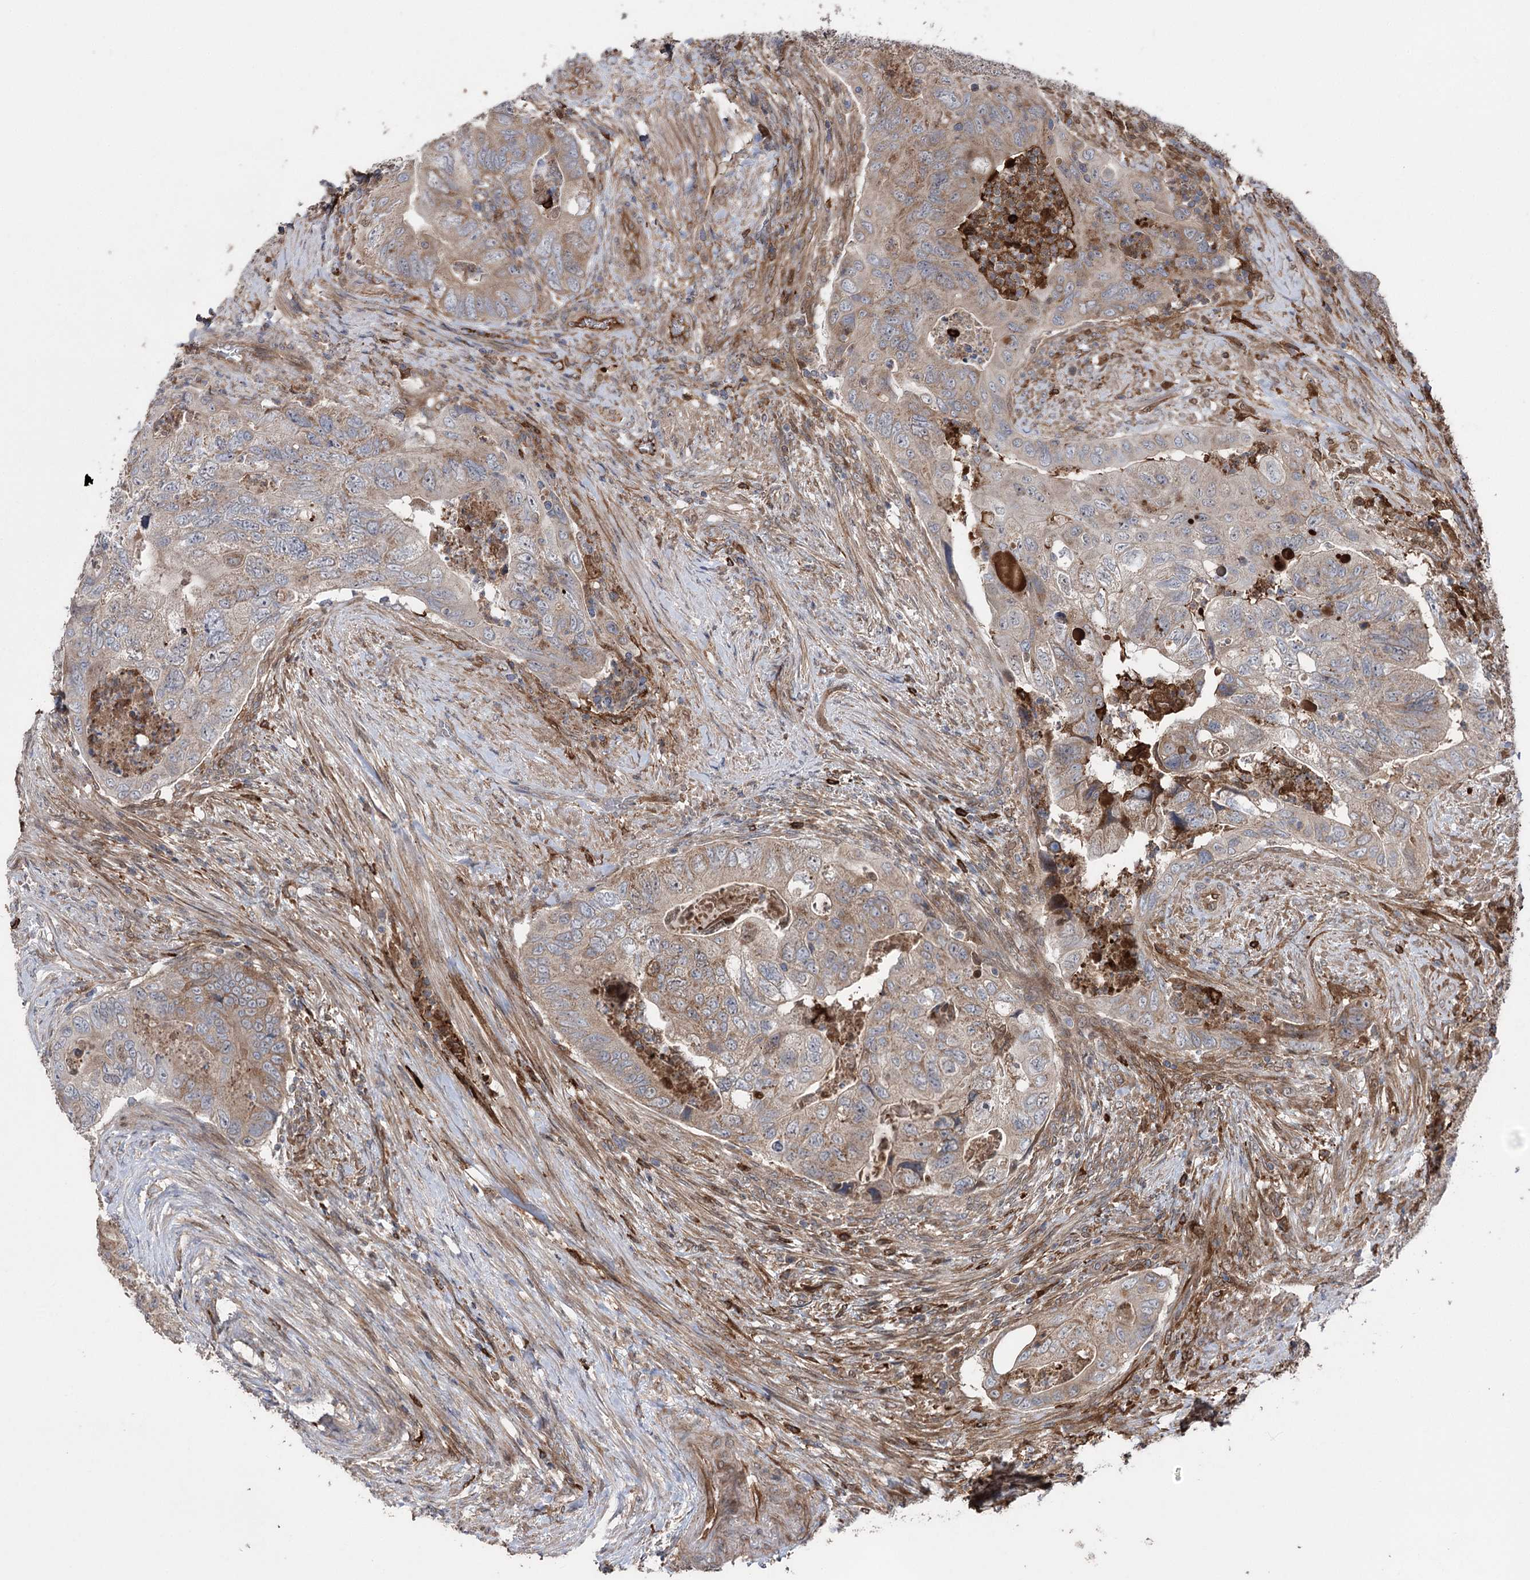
{"staining": {"intensity": "weak", "quantity": ">75%", "location": "cytoplasmic/membranous"}, "tissue": "colorectal cancer", "cell_type": "Tumor cells", "image_type": "cancer", "snomed": [{"axis": "morphology", "description": "Adenocarcinoma, NOS"}, {"axis": "topography", "description": "Rectum"}], "caption": "This photomicrograph demonstrates adenocarcinoma (colorectal) stained with immunohistochemistry (IHC) to label a protein in brown. The cytoplasmic/membranous of tumor cells show weak positivity for the protein. Nuclei are counter-stained blue.", "gene": "OTUD1", "patient": {"sex": "male", "age": 63}}